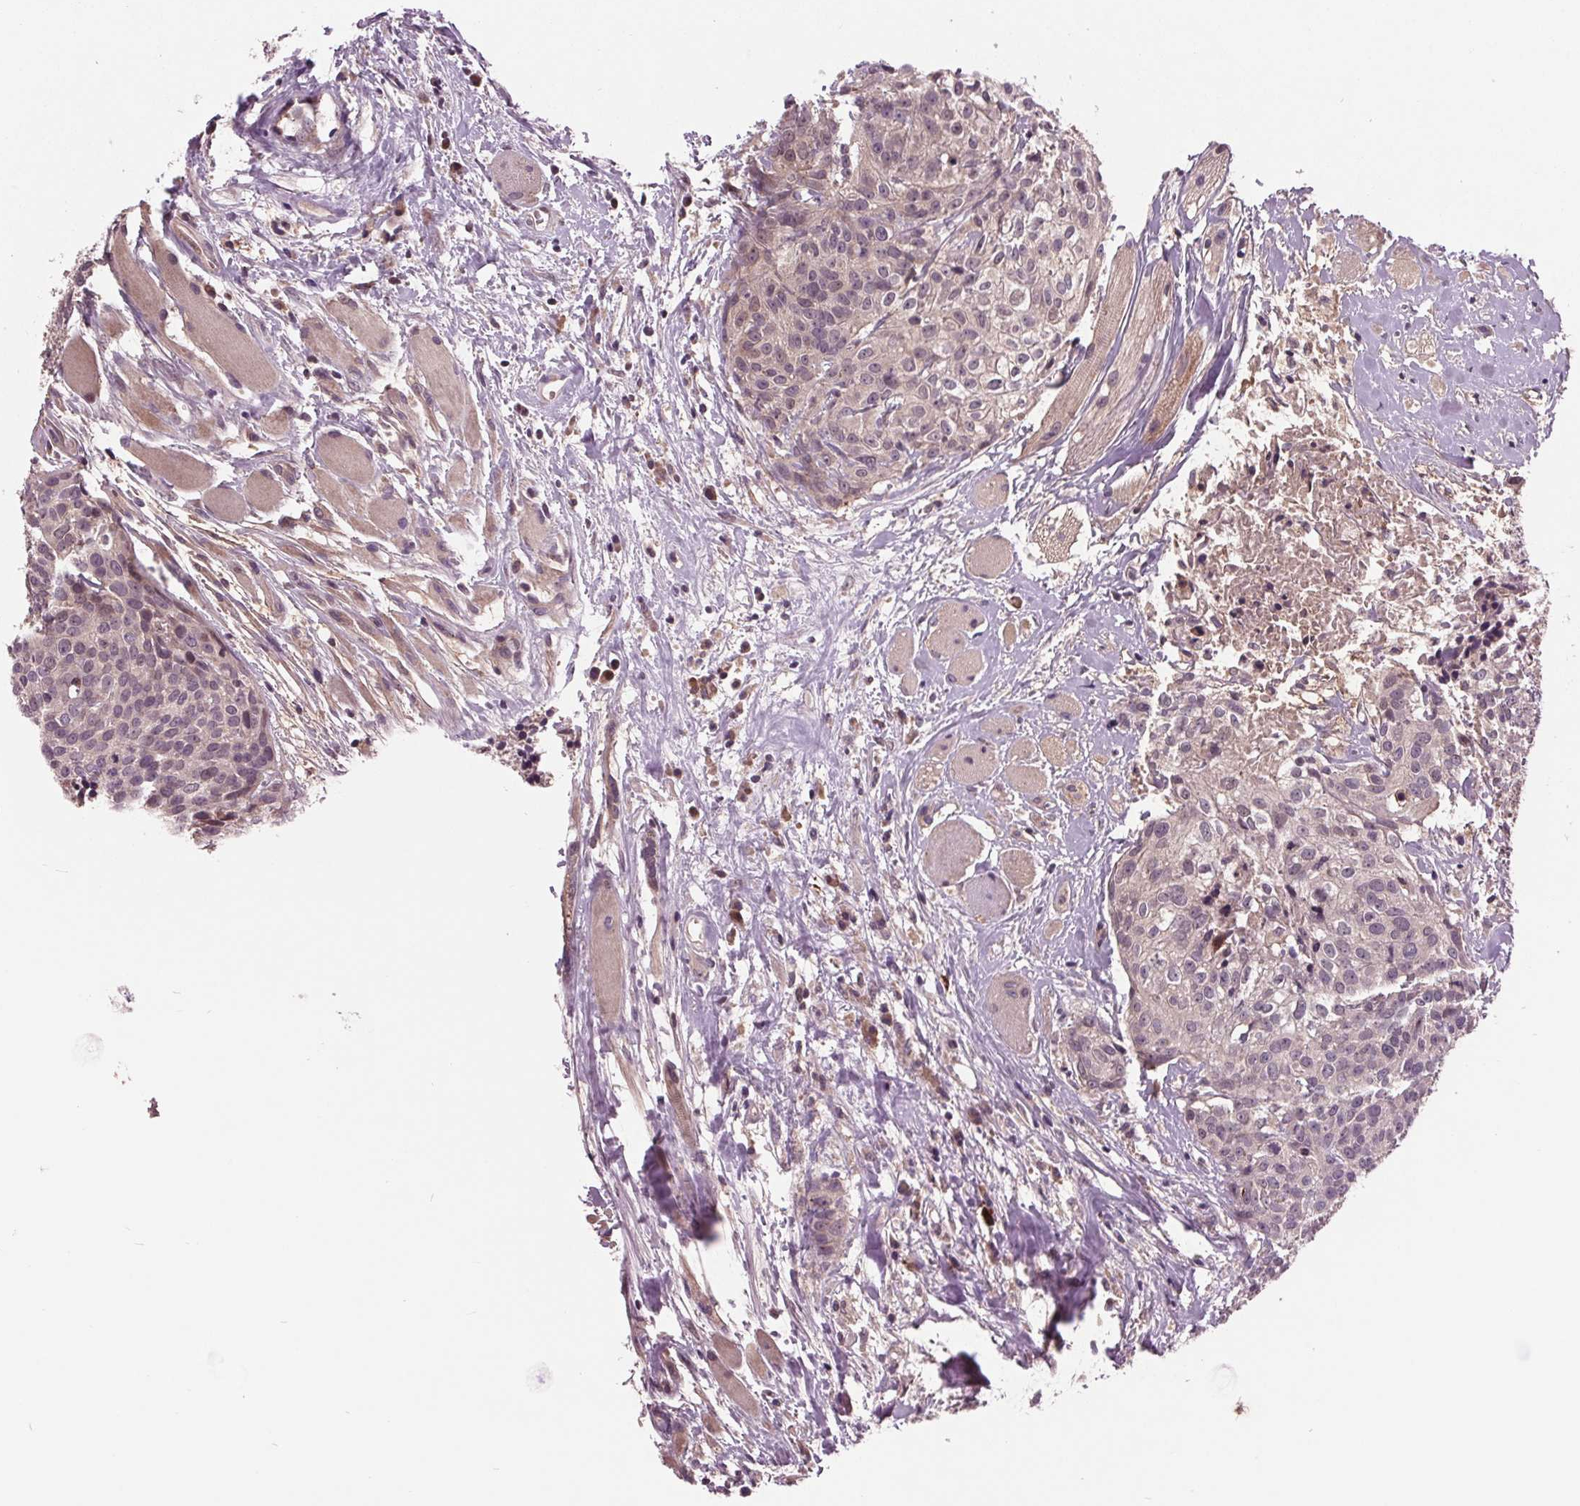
{"staining": {"intensity": "negative", "quantity": "none", "location": "none"}, "tissue": "head and neck cancer", "cell_type": "Tumor cells", "image_type": "cancer", "snomed": [{"axis": "morphology", "description": "Squamous cell carcinoma, NOS"}, {"axis": "topography", "description": "Oral tissue"}, {"axis": "topography", "description": "Head-Neck"}], "caption": "Head and neck cancer (squamous cell carcinoma) was stained to show a protein in brown. There is no significant staining in tumor cells.", "gene": "MAPK8", "patient": {"sex": "male", "age": 64}}